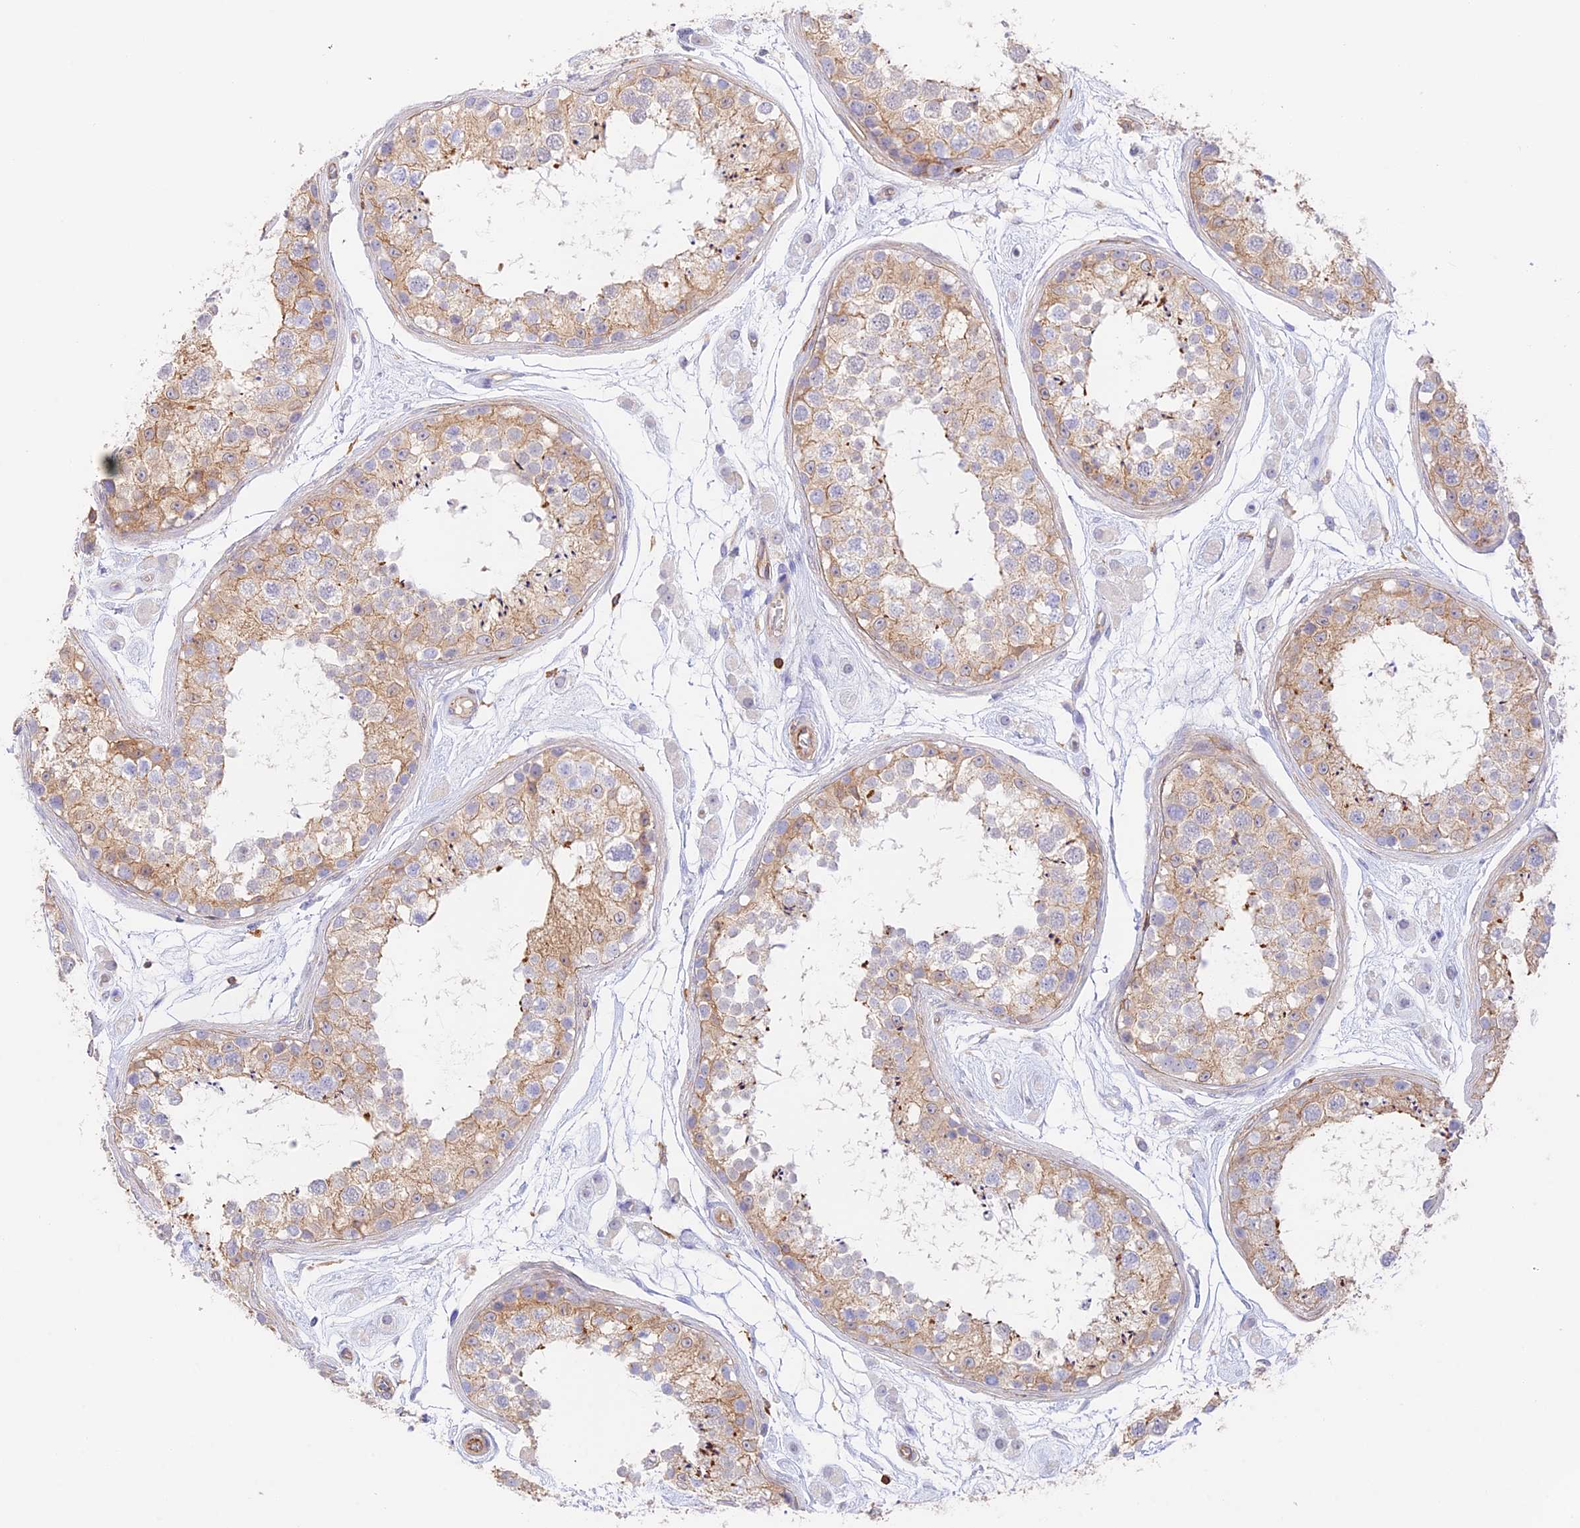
{"staining": {"intensity": "weak", "quantity": "25%-75%", "location": "cytoplasmic/membranous"}, "tissue": "testis", "cell_type": "Cells in seminiferous ducts", "image_type": "normal", "snomed": [{"axis": "morphology", "description": "Normal tissue, NOS"}, {"axis": "topography", "description": "Testis"}], "caption": "Testis stained with immunohistochemistry demonstrates weak cytoplasmic/membranous staining in about 25%-75% of cells in seminiferous ducts. (DAB (3,3'-diaminobenzidine) = brown stain, brightfield microscopy at high magnification).", "gene": "DENND1C", "patient": {"sex": "male", "age": 25}}